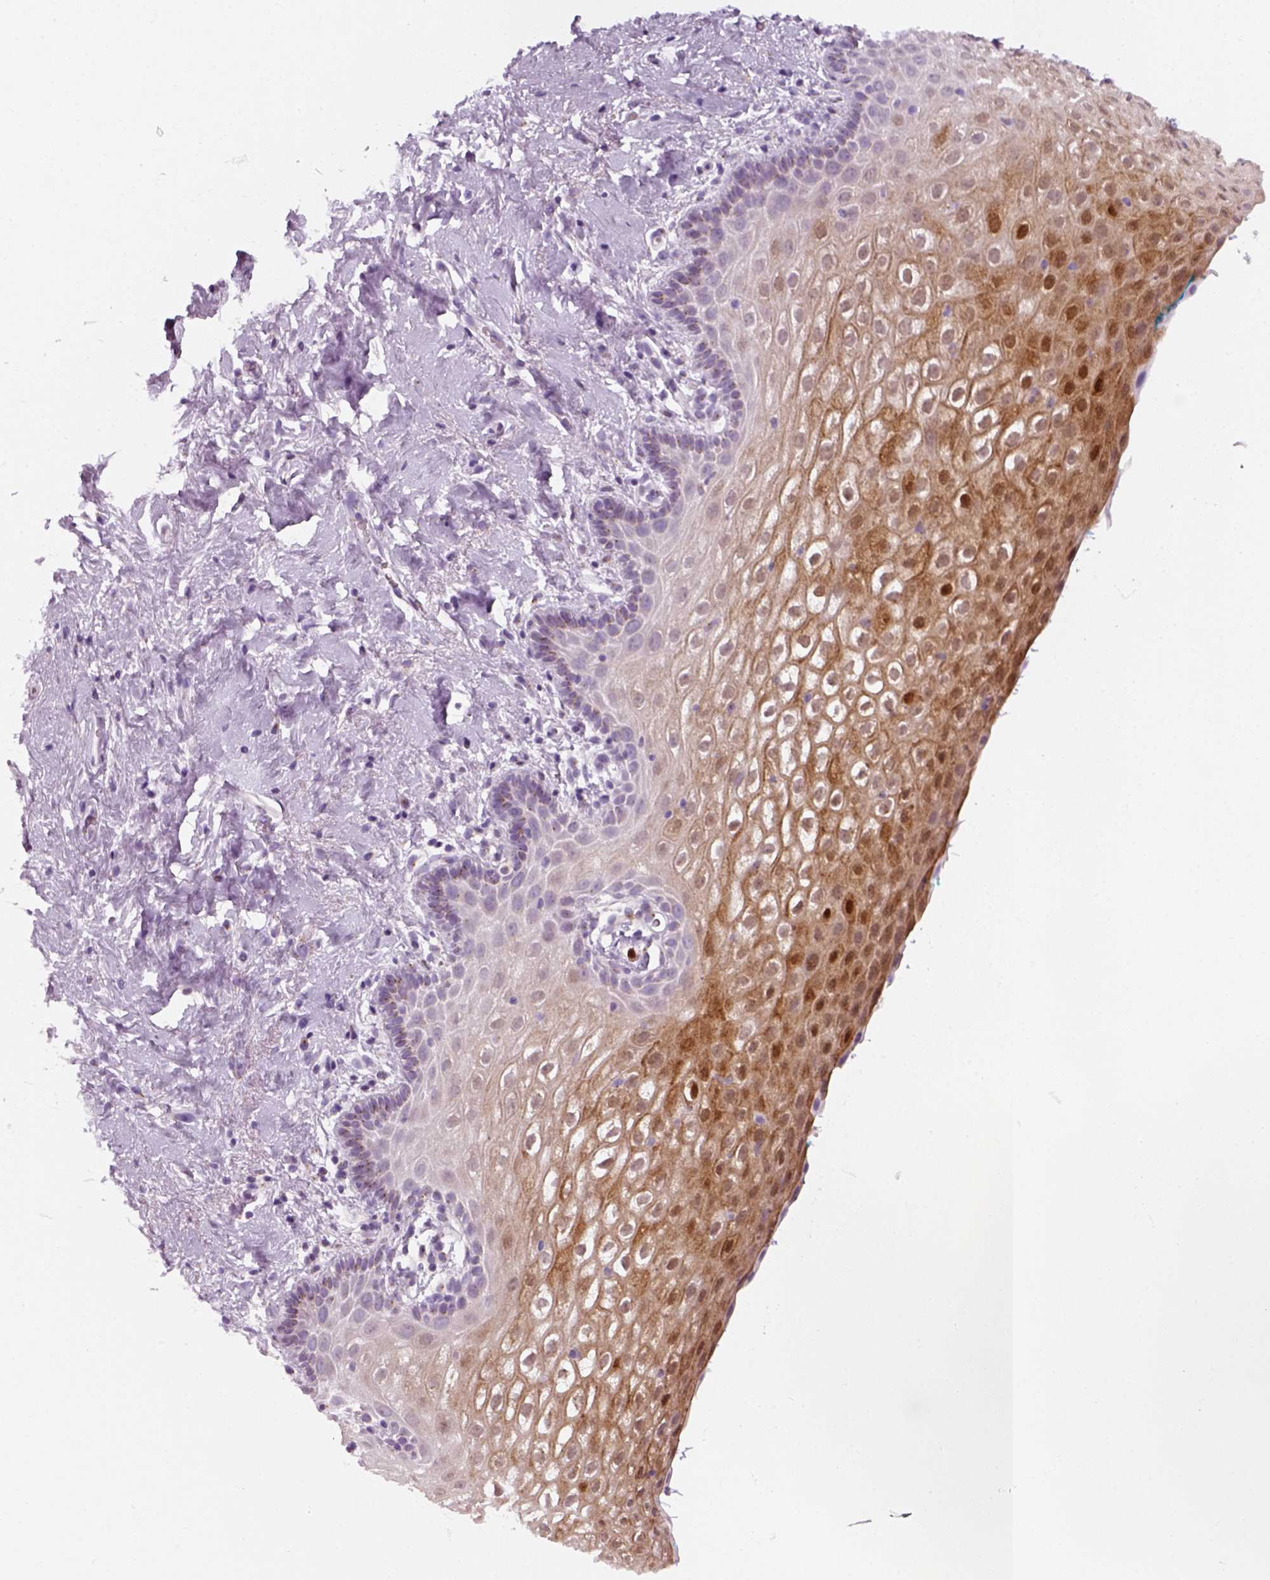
{"staining": {"intensity": "moderate", "quantity": "25%-75%", "location": "cytoplasmic/membranous"}, "tissue": "vagina", "cell_type": "Squamous epithelial cells", "image_type": "normal", "snomed": [{"axis": "morphology", "description": "Normal tissue, NOS"}, {"axis": "morphology", "description": "Adenocarcinoma, NOS"}, {"axis": "topography", "description": "Rectum"}, {"axis": "topography", "description": "Vagina"}, {"axis": "topography", "description": "Peripheral nerve tissue"}], "caption": "This histopathology image exhibits IHC staining of normal vagina, with medium moderate cytoplasmic/membranous positivity in approximately 25%-75% of squamous epithelial cells.", "gene": "IL4", "patient": {"sex": "female", "age": 71}}